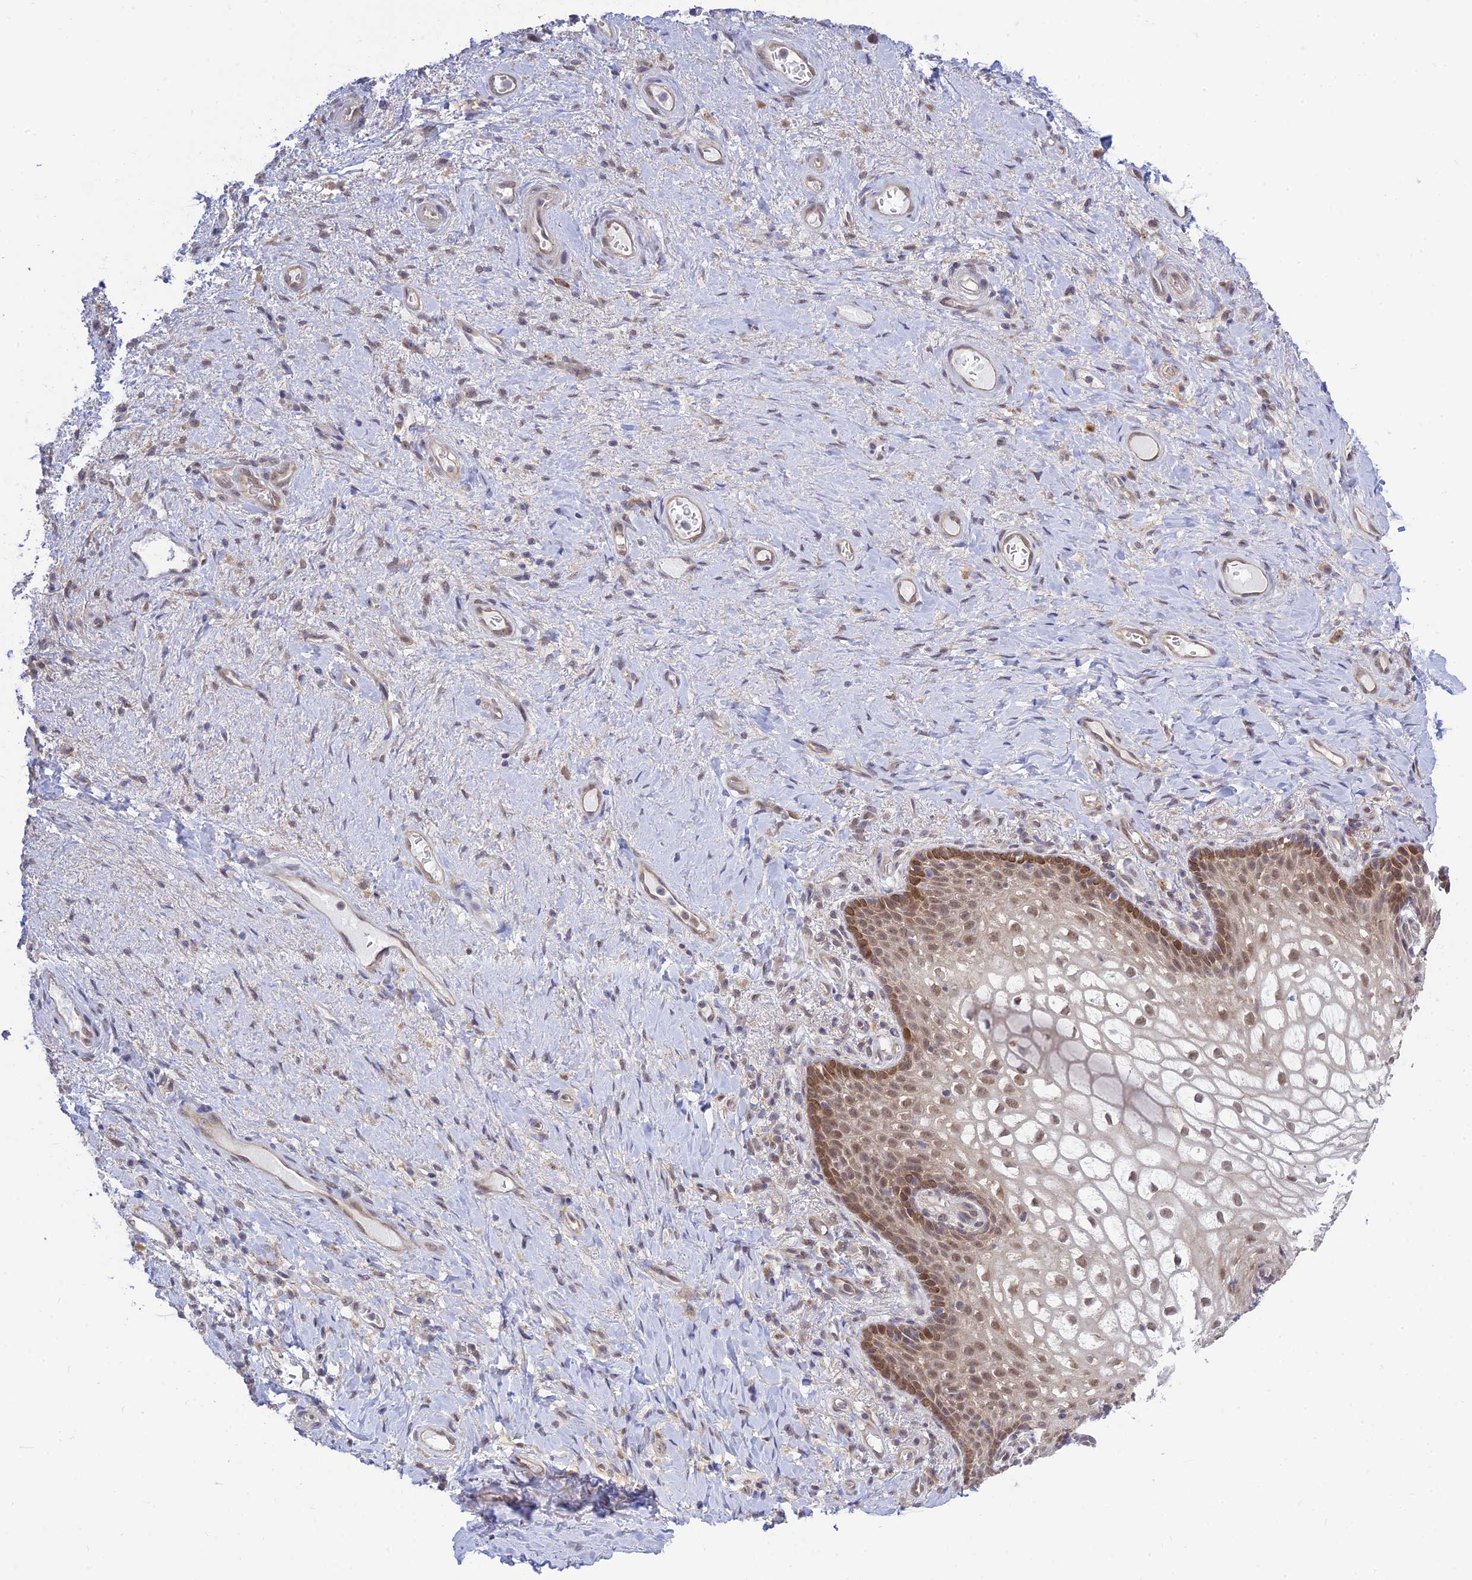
{"staining": {"intensity": "moderate", "quantity": ">75%", "location": "cytoplasmic/membranous,nuclear"}, "tissue": "vagina", "cell_type": "Squamous epithelial cells", "image_type": "normal", "snomed": [{"axis": "morphology", "description": "Normal tissue, NOS"}, {"axis": "topography", "description": "Vagina"}], "caption": "Vagina stained with IHC demonstrates moderate cytoplasmic/membranous,nuclear staining in approximately >75% of squamous epithelial cells.", "gene": "SKIC8", "patient": {"sex": "female", "age": 60}}